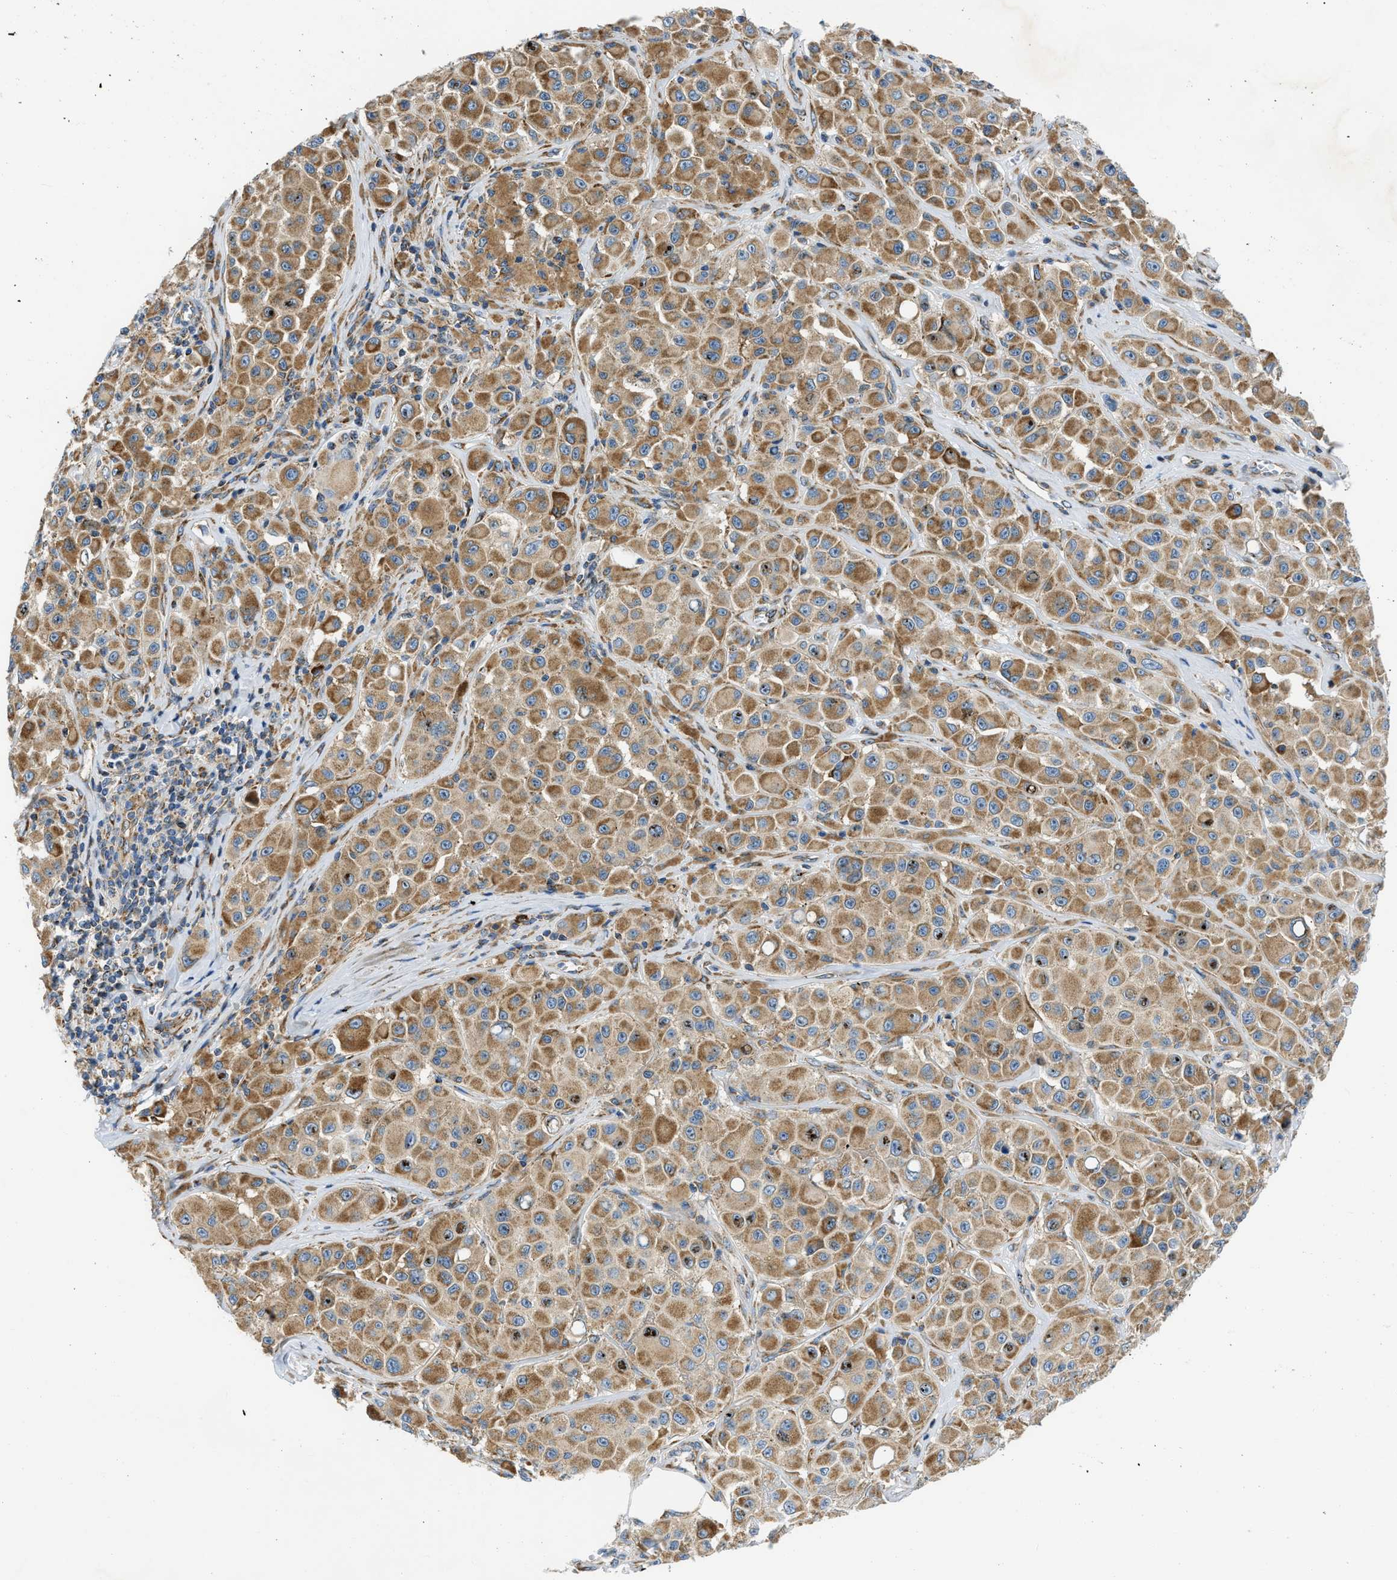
{"staining": {"intensity": "moderate", "quantity": ">75%", "location": "cytoplasmic/membranous"}, "tissue": "melanoma", "cell_type": "Tumor cells", "image_type": "cancer", "snomed": [{"axis": "morphology", "description": "Malignant melanoma, NOS"}, {"axis": "topography", "description": "Skin"}], "caption": "Malignant melanoma stained for a protein (brown) shows moderate cytoplasmic/membranous positive positivity in about >75% of tumor cells.", "gene": "CAMKK2", "patient": {"sex": "male", "age": 84}}